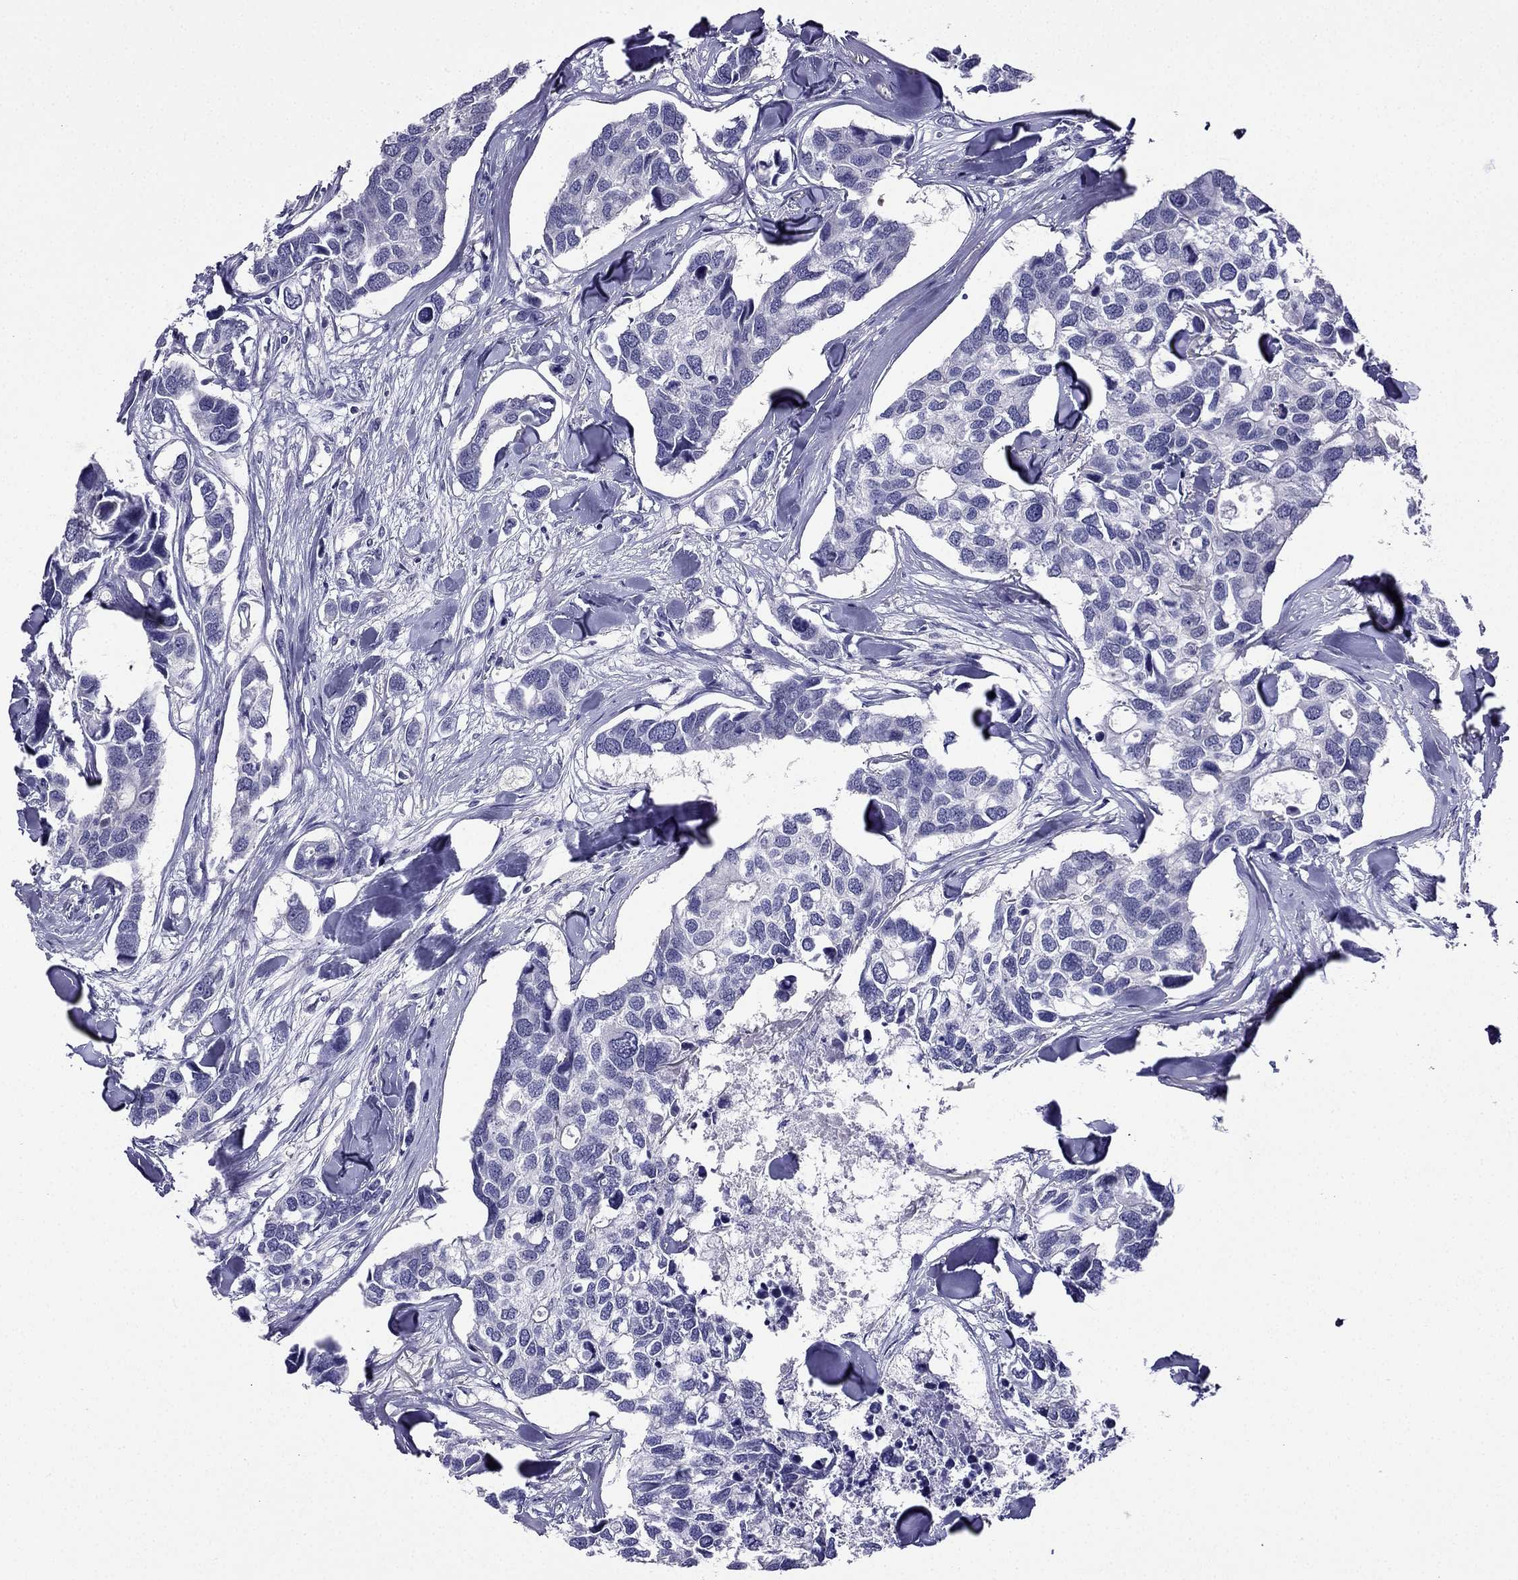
{"staining": {"intensity": "negative", "quantity": "none", "location": "none"}, "tissue": "breast cancer", "cell_type": "Tumor cells", "image_type": "cancer", "snomed": [{"axis": "morphology", "description": "Duct carcinoma"}, {"axis": "topography", "description": "Breast"}], "caption": "This histopathology image is of breast cancer stained with IHC to label a protein in brown with the nuclei are counter-stained blue. There is no staining in tumor cells.", "gene": "KCNJ10", "patient": {"sex": "female", "age": 83}}